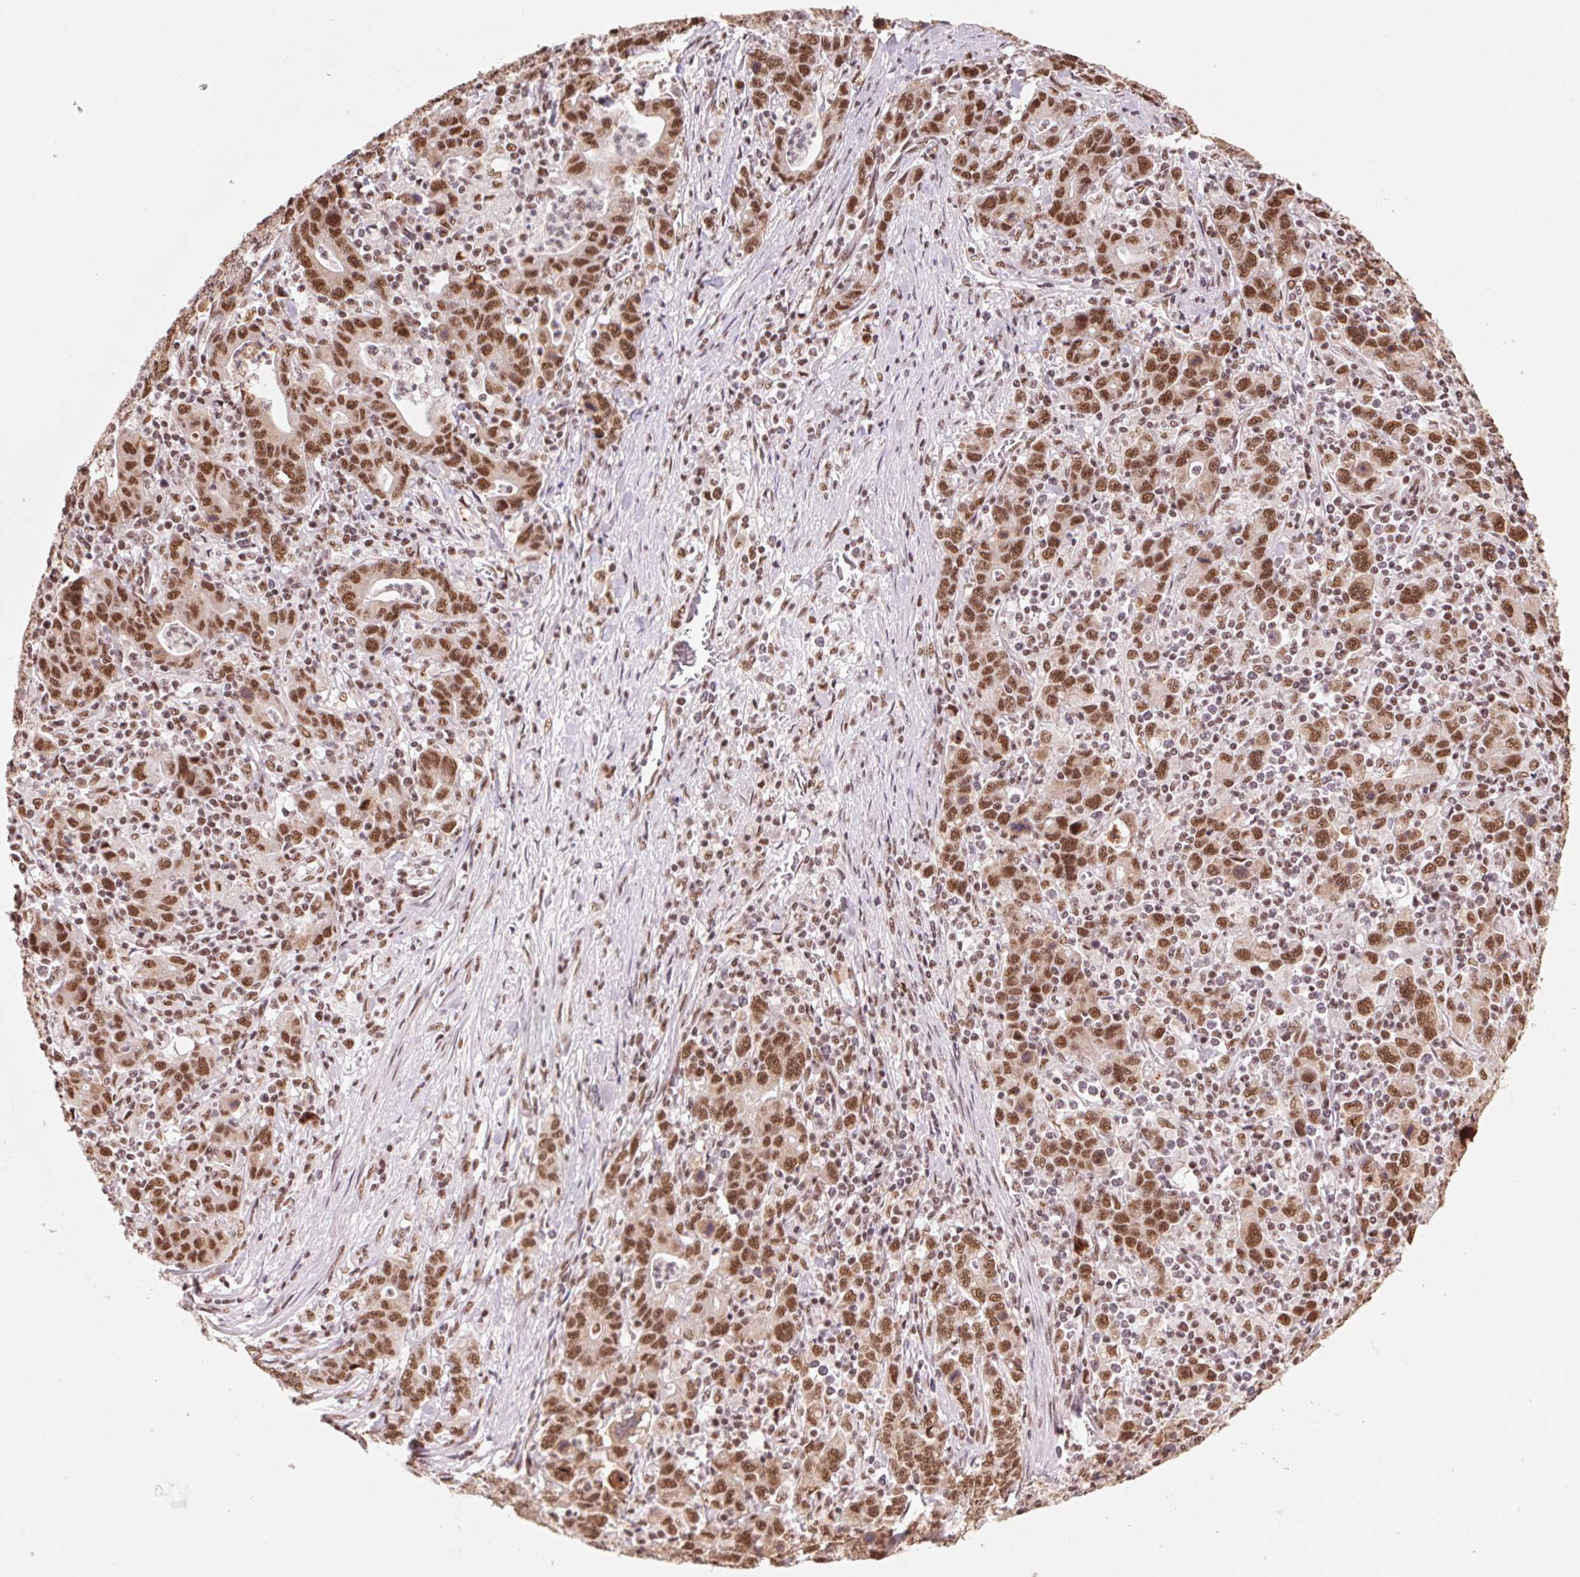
{"staining": {"intensity": "moderate", "quantity": ">75%", "location": "nuclear"}, "tissue": "stomach cancer", "cell_type": "Tumor cells", "image_type": "cancer", "snomed": [{"axis": "morphology", "description": "Adenocarcinoma, NOS"}, {"axis": "topography", "description": "Stomach, upper"}], "caption": "A histopathology image of stomach cancer (adenocarcinoma) stained for a protein demonstrates moderate nuclear brown staining in tumor cells.", "gene": "SNRPG", "patient": {"sex": "male", "age": 69}}